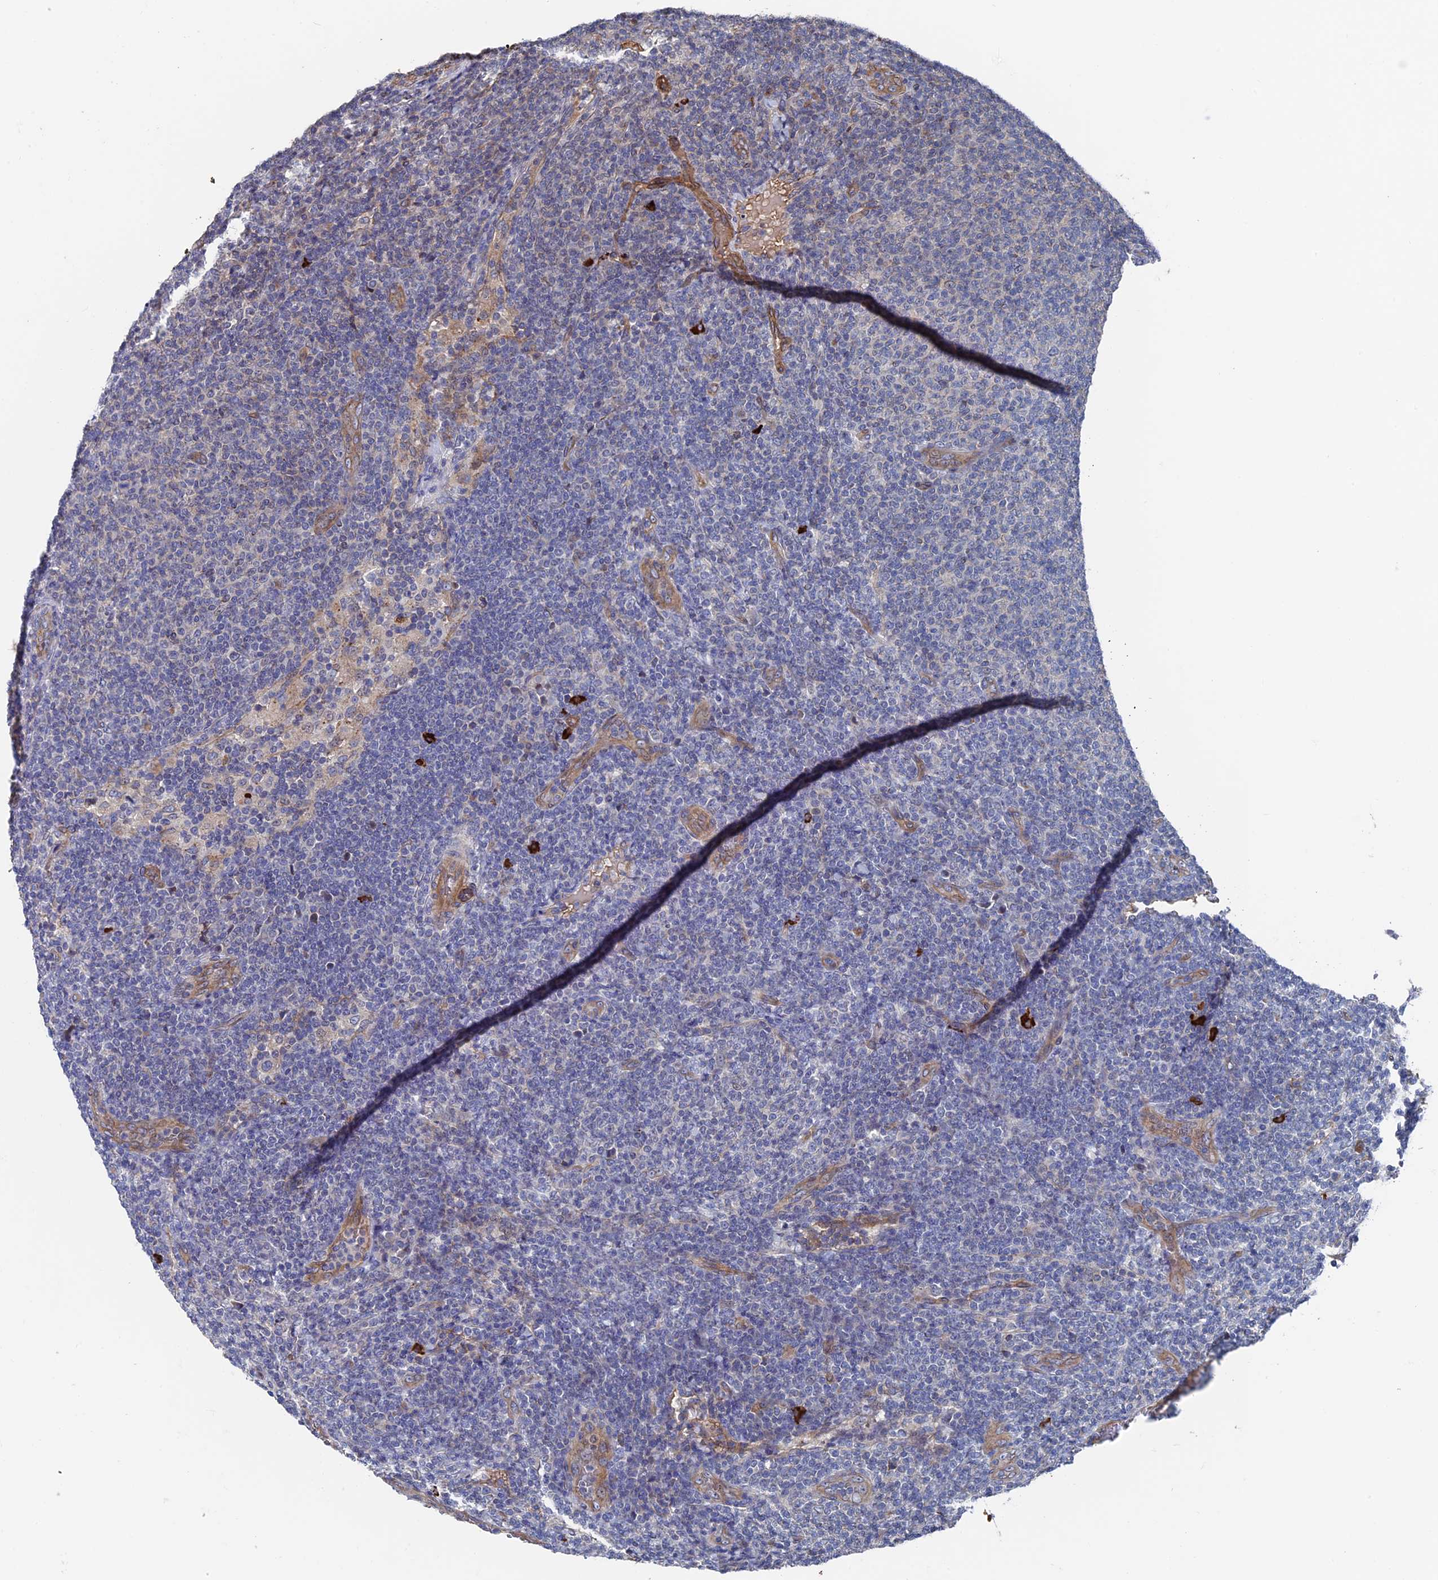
{"staining": {"intensity": "negative", "quantity": "none", "location": "none"}, "tissue": "lymphoma", "cell_type": "Tumor cells", "image_type": "cancer", "snomed": [{"axis": "morphology", "description": "Malignant lymphoma, non-Hodgkin's type, Low grade"}, {"axis": "topography", "description": "Lymph node"}], "caption": "IHC of malignant lymphoma, non-Hodgkin's type (low-grade) demonstrates no expression in tumor cells. The staining was performed using DAB to visualize the protein expression in brown, while the nuclei were stained in blue with hematoxylin (Magnification: 20x).", "gene": "RPUSD1", "patient": {"sex": "male", "age": 66}}